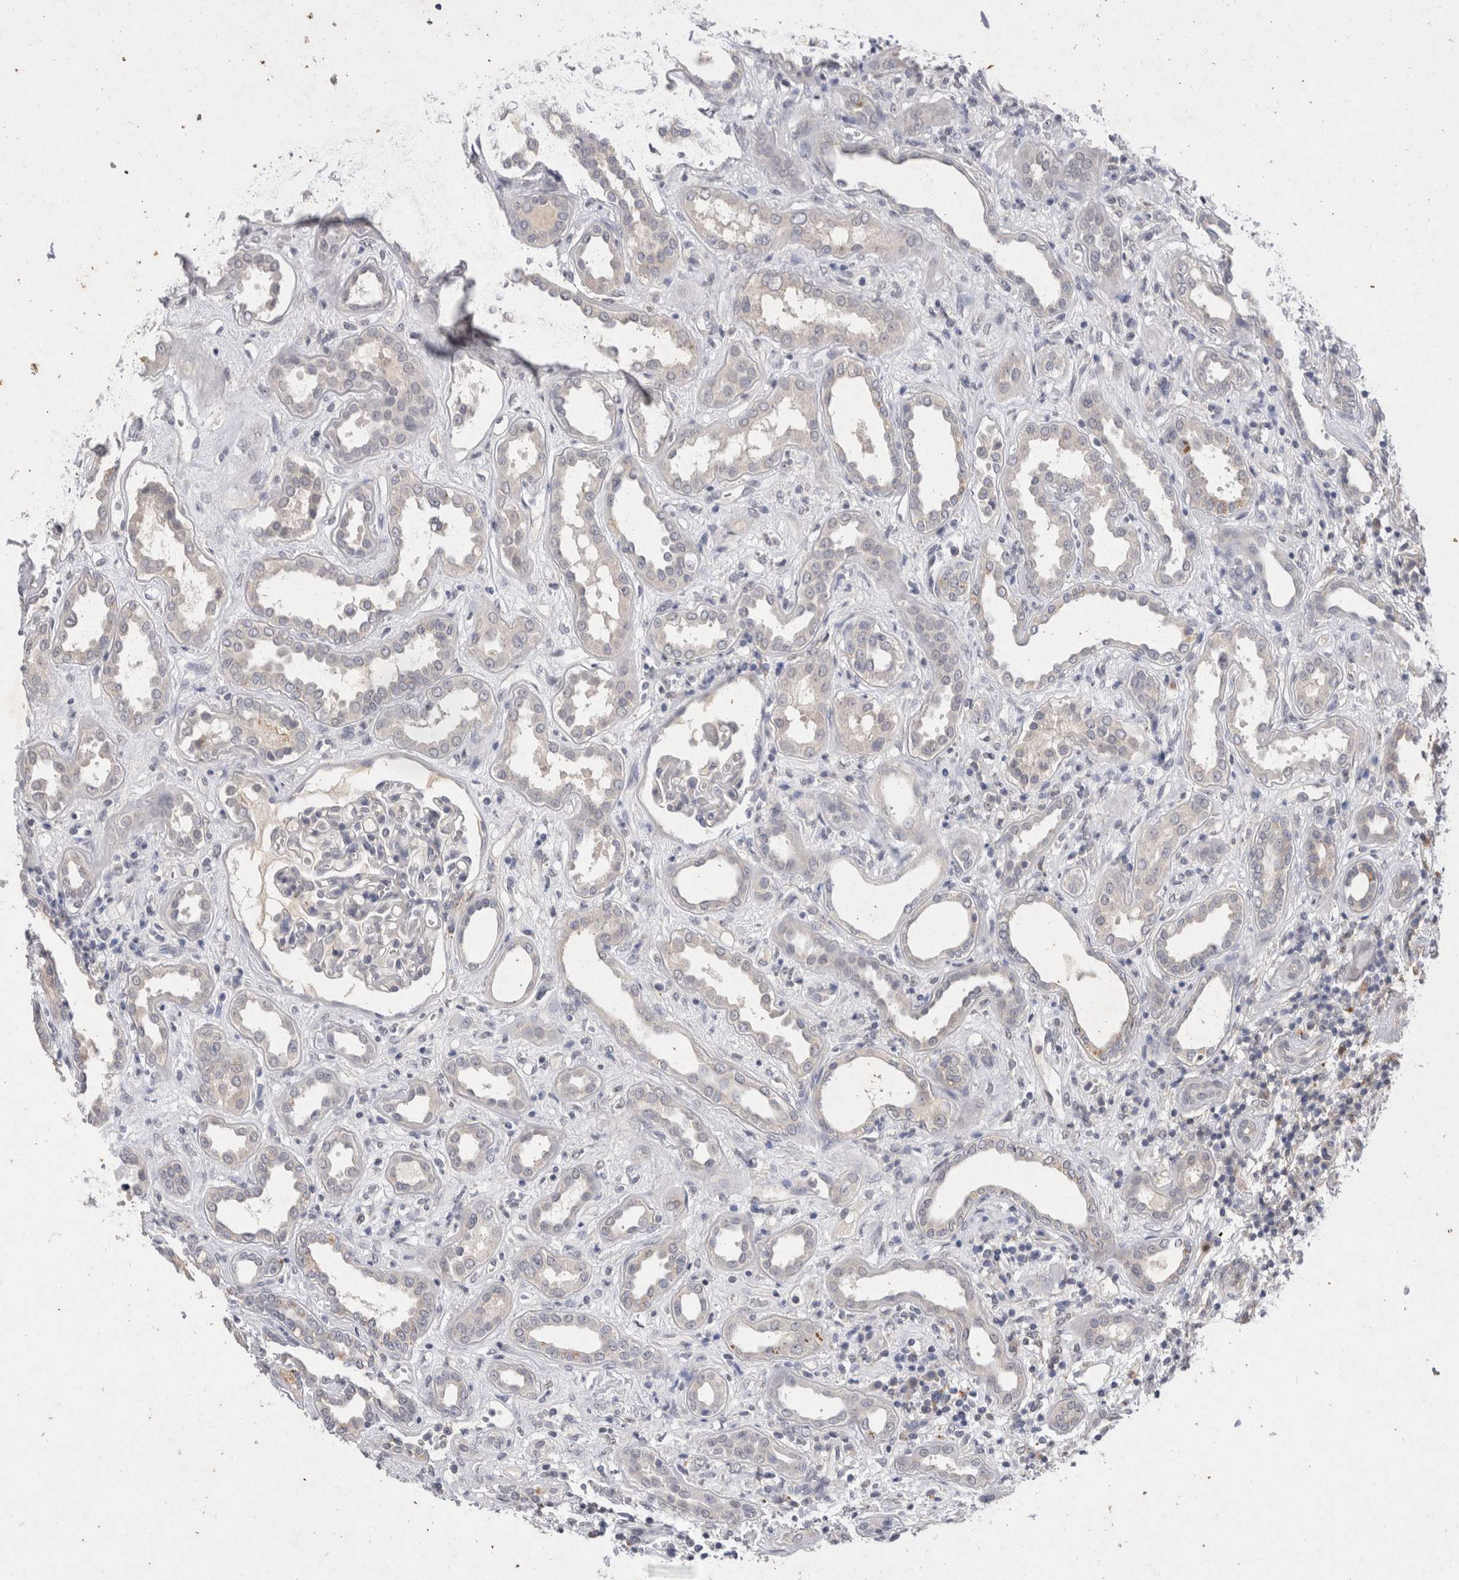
{"staining": {"intensity": "negative", "quantity": "none", "location": "none"}, "tissue": "kidney", "cell_type": "Cells in glomeruli", "image_type": "normal", "snomed": [{"axis": "morphology", "description": "Normal tissue, NOS"}, {"axis": "topography", "description": "Kidney"}], "caption": "This is an IHC micrograph of normal human kidney. There is no staining in cells in glomeruli.", "gene": "RASSF3", "patient": {"sex": "male", "age": 59}}